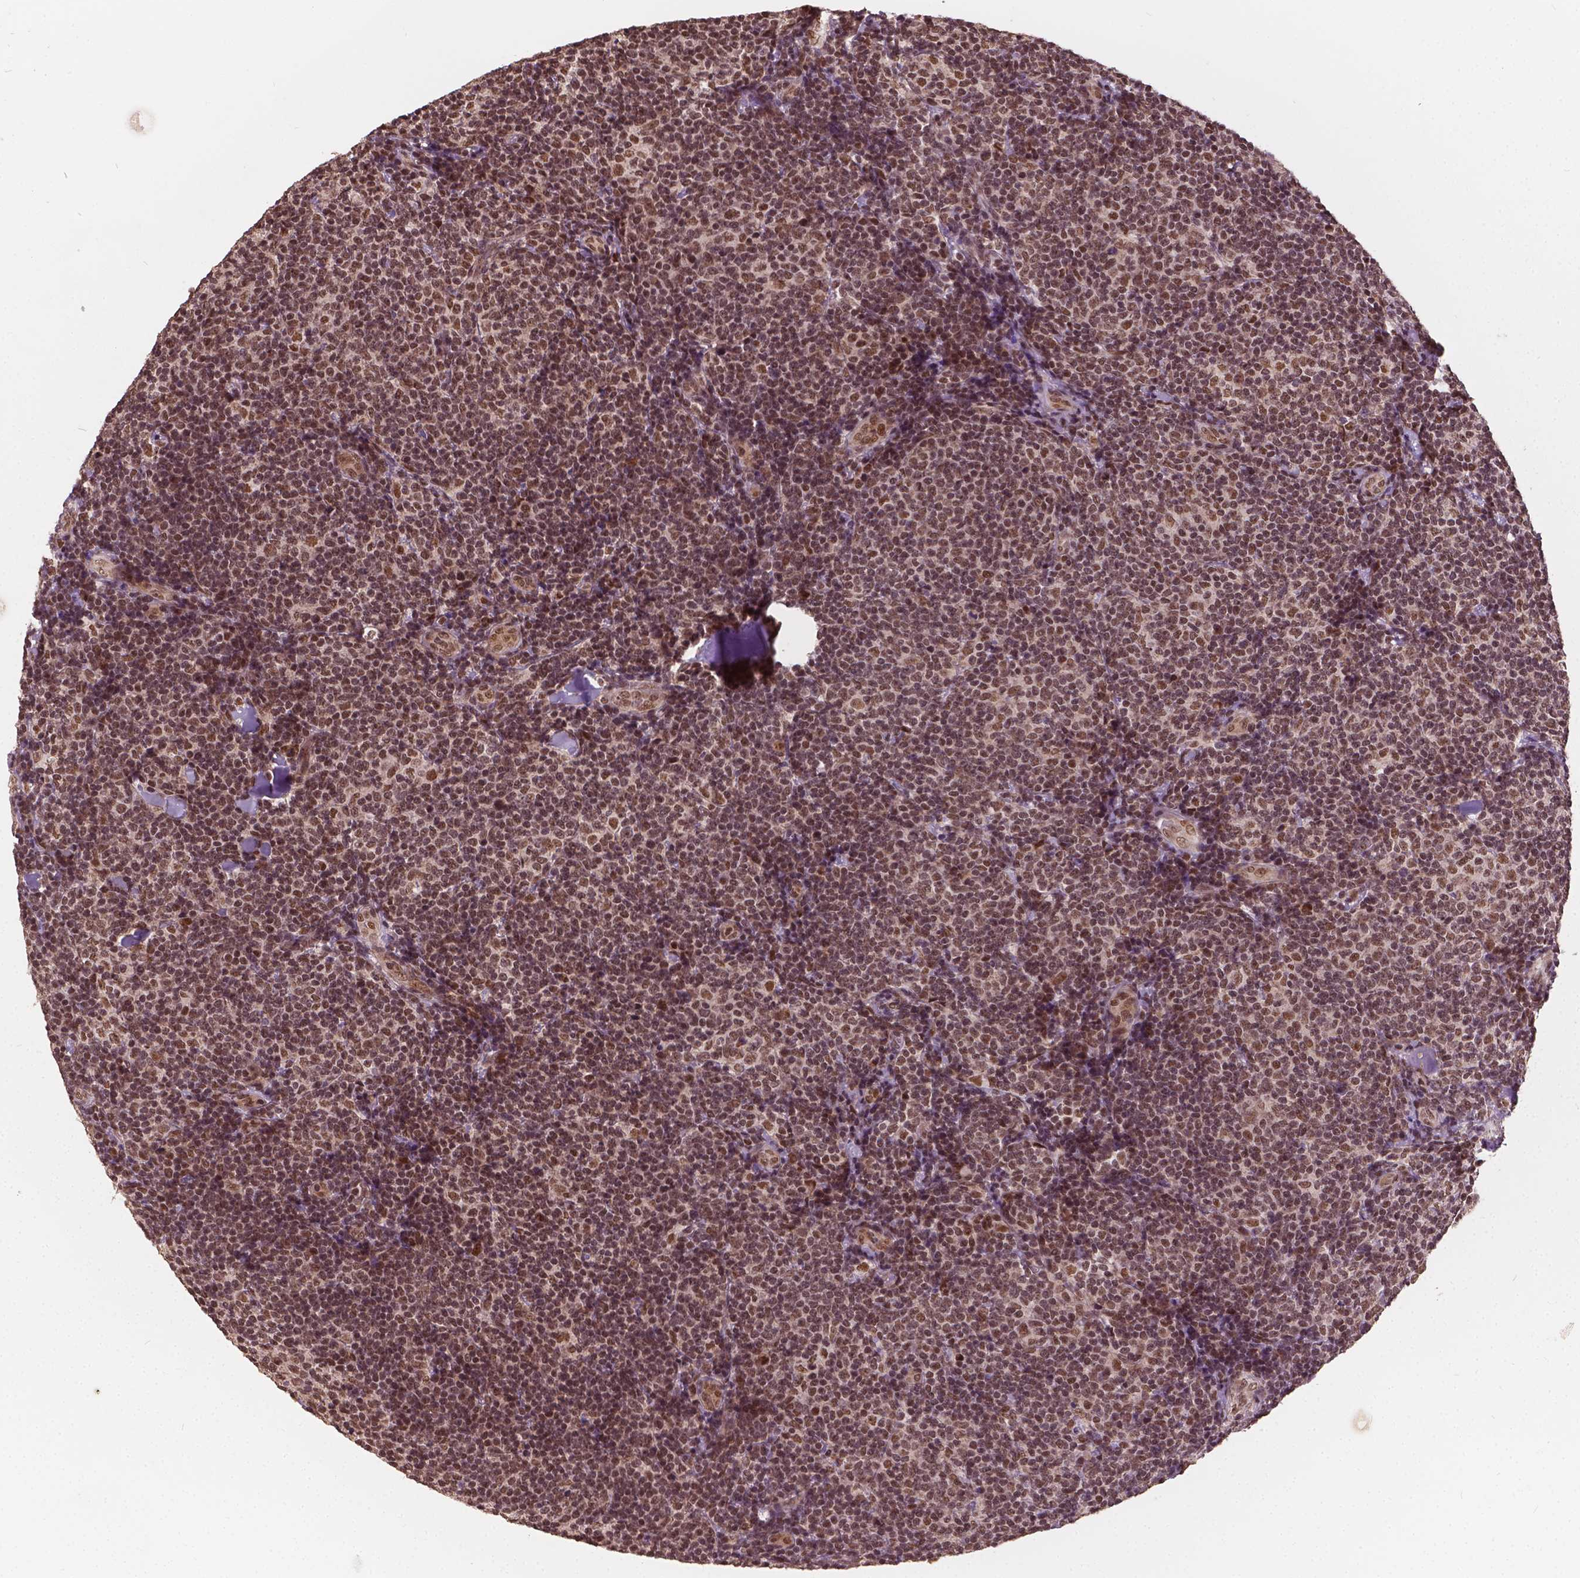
{"staining": {"intensity": "moderate", "quantity": ">75%", "location": "nuclear"}, "tissue": "lymphoma", "cell_type": "Tumor cells", "image_type": "cancer", "snomed": [{"axis": "morphology", "description": "Malignant lymphoma, non-Hodgkin's type, Low grade"}, {"axis": "topography", "description": "Lymph node"}], "caption": "Moderate nuclear staining for a protein is present in approximately >75% of tumor cells of low-grade malignant lymphoma, non-Hodgkin's type using immunohistochemistry (IHC).", "gene": "GPS2", "patient": {"sex": "female", "age": 56}}